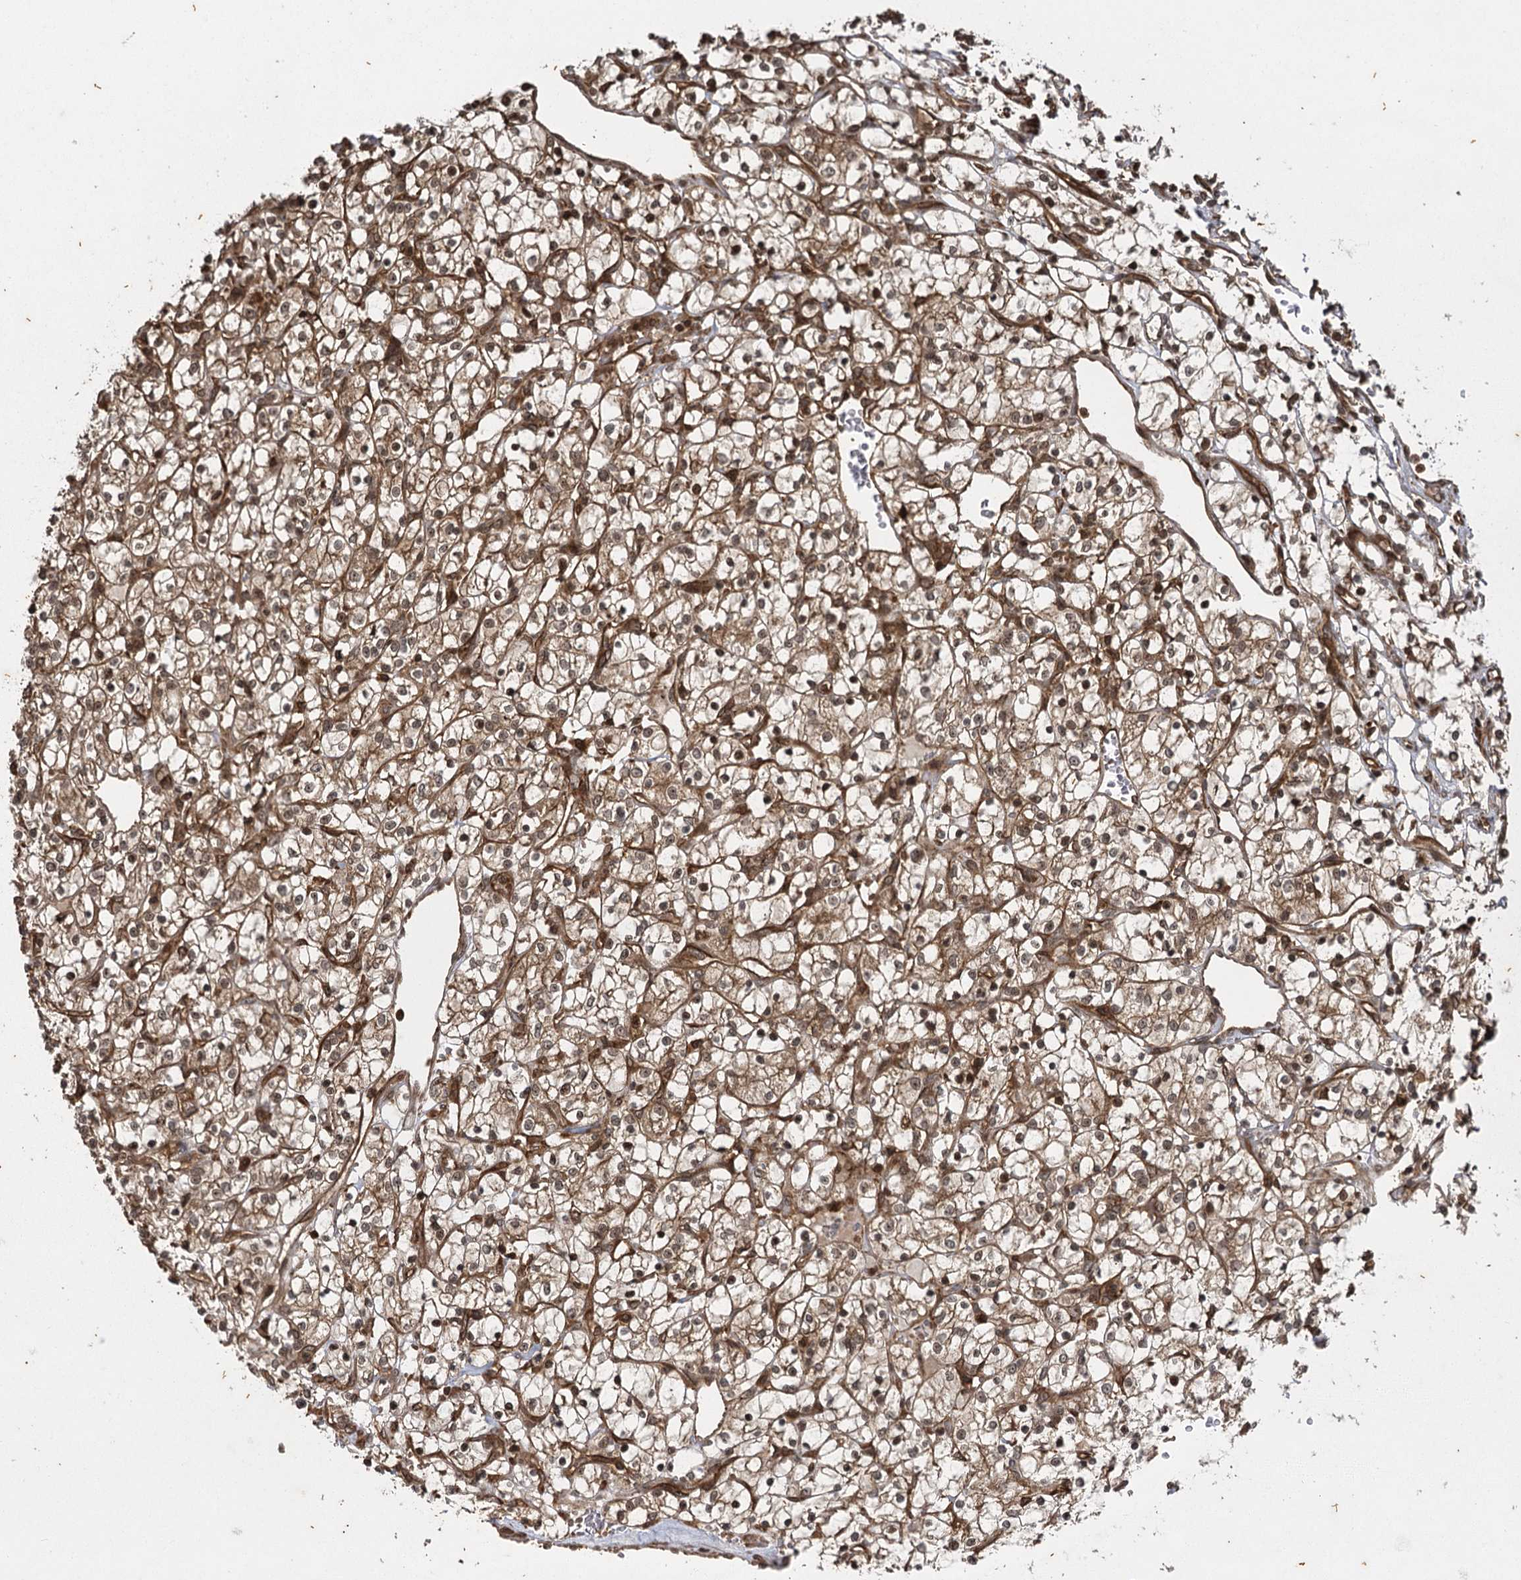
{"staining": {"intensity": "moderate", "quantity": ">75%", "location": "cytoplasmic/membranous,nuclear"}, "tissue": "renal cancer", "cell_type": "Tumor cells", "image_type": "cancer", "snomed": [{"axis": "morphology", "description": "Adenocarcinoma, NOS"}, {"axis": "topography", "description": "Kidney"}], "caption": "This is a histology image of immunohistochemistry staining of adenocarcinoma (renal), which shows moderate expression in the cytoplasmic/membranous and nuclear of tumor cells.", "gene": "IL11RA", "patient": {"sex": "female", "age": 69}}